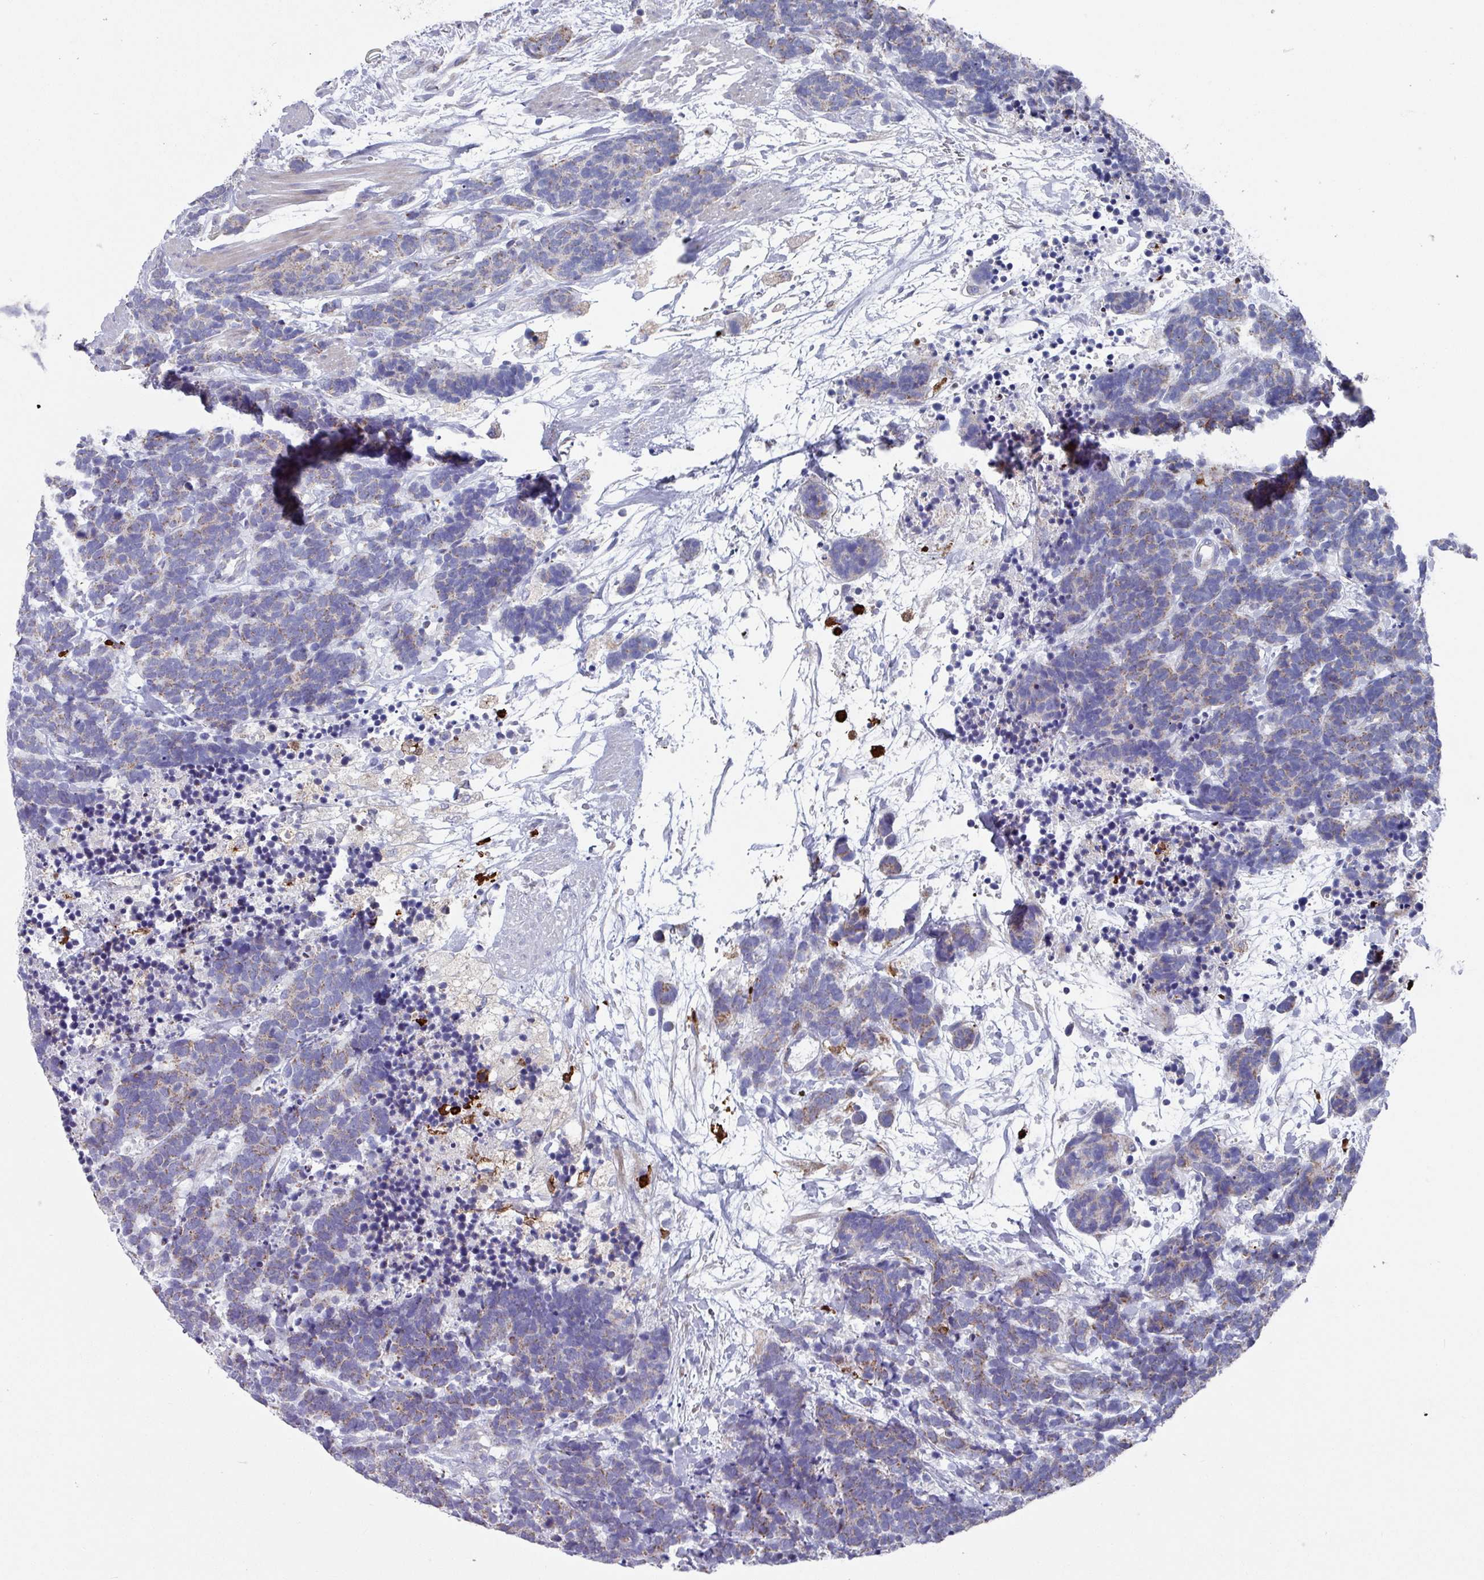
{"staining": {"intensity": "weak", "quantity": "25%-75%", "location": "cytoplasmic/membranous"}, "tissue": "carcinoid", "cell_type": "Tumor cells", "image_type": "cancer", "snomed": [{"axis": "morphology", "description": "Carcinoma, NOS"}, {"axis": "morphology", "description": "Carcinoid, malignant, NOS"}, {"axis": "topography", "description": "Prostate"}], "caption": "Carcinoid tissue displays weak cytoplasmic/membranous positivity in about 25%-75% of tumor cells", "gene": "UQCC2", "patient": {"sex": "male", "age": 57}}